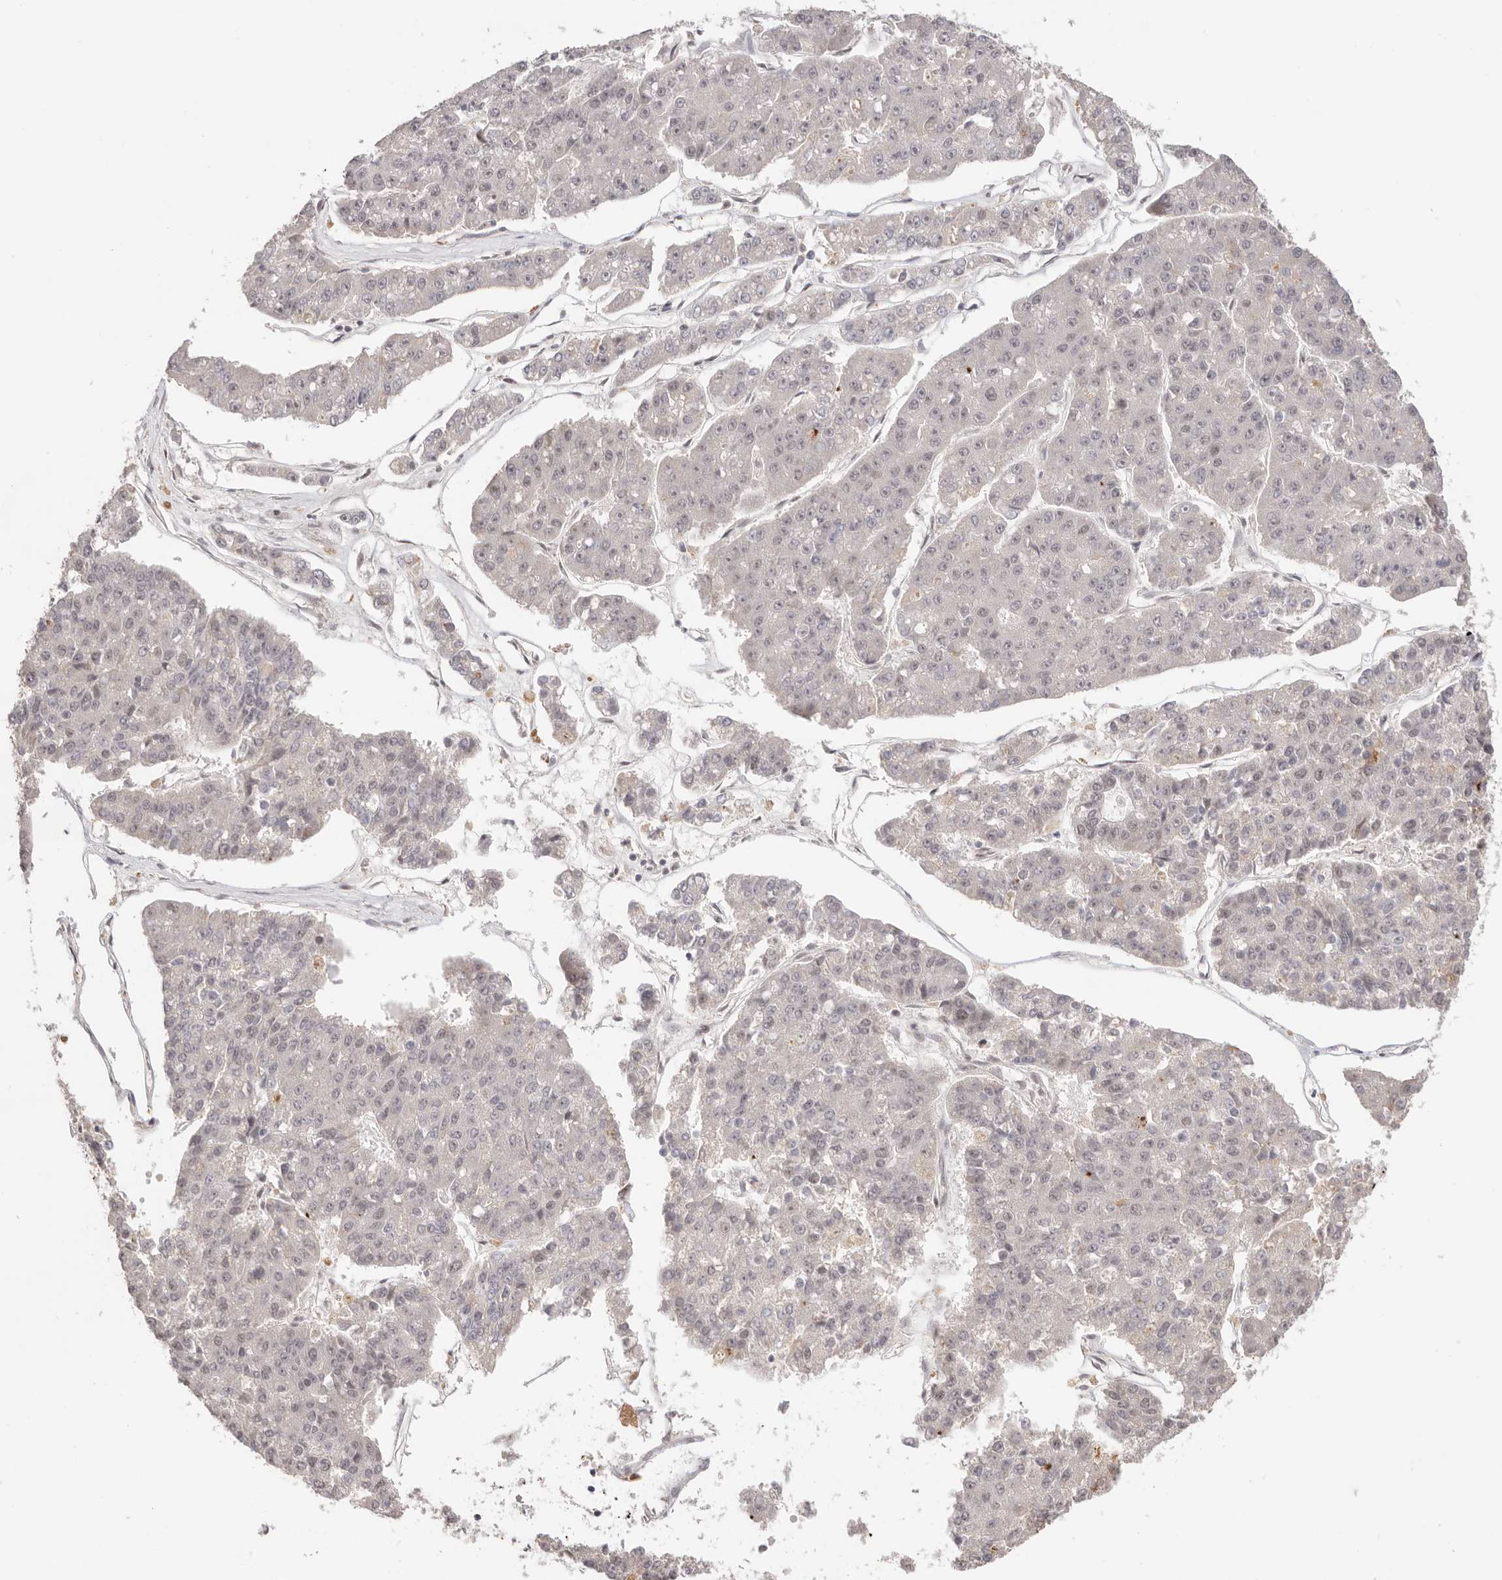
{"staining": {"intensity": "negative", "quantity": "none", "location": "none"}, "tissue": "pancreatic cancer", "cell_type": "Tumor cells", "image_type": "cancer", "snomed": [{"axis": "morphology", "description": "Adenocarcinoma, NOS"}, {"axis": "topography", "description": "Pancreas"}], "caption": "Tumor cells show no significant protein expression in pancreatic cancer (adenocarcinoma). (Stains: DAB immunohistochemistry with hematoxylin counter stain, Microscopy: brightfield microscopy at high magnification).", "gene": "RFC3", "patient": {"sex": "male", "age": 50}}